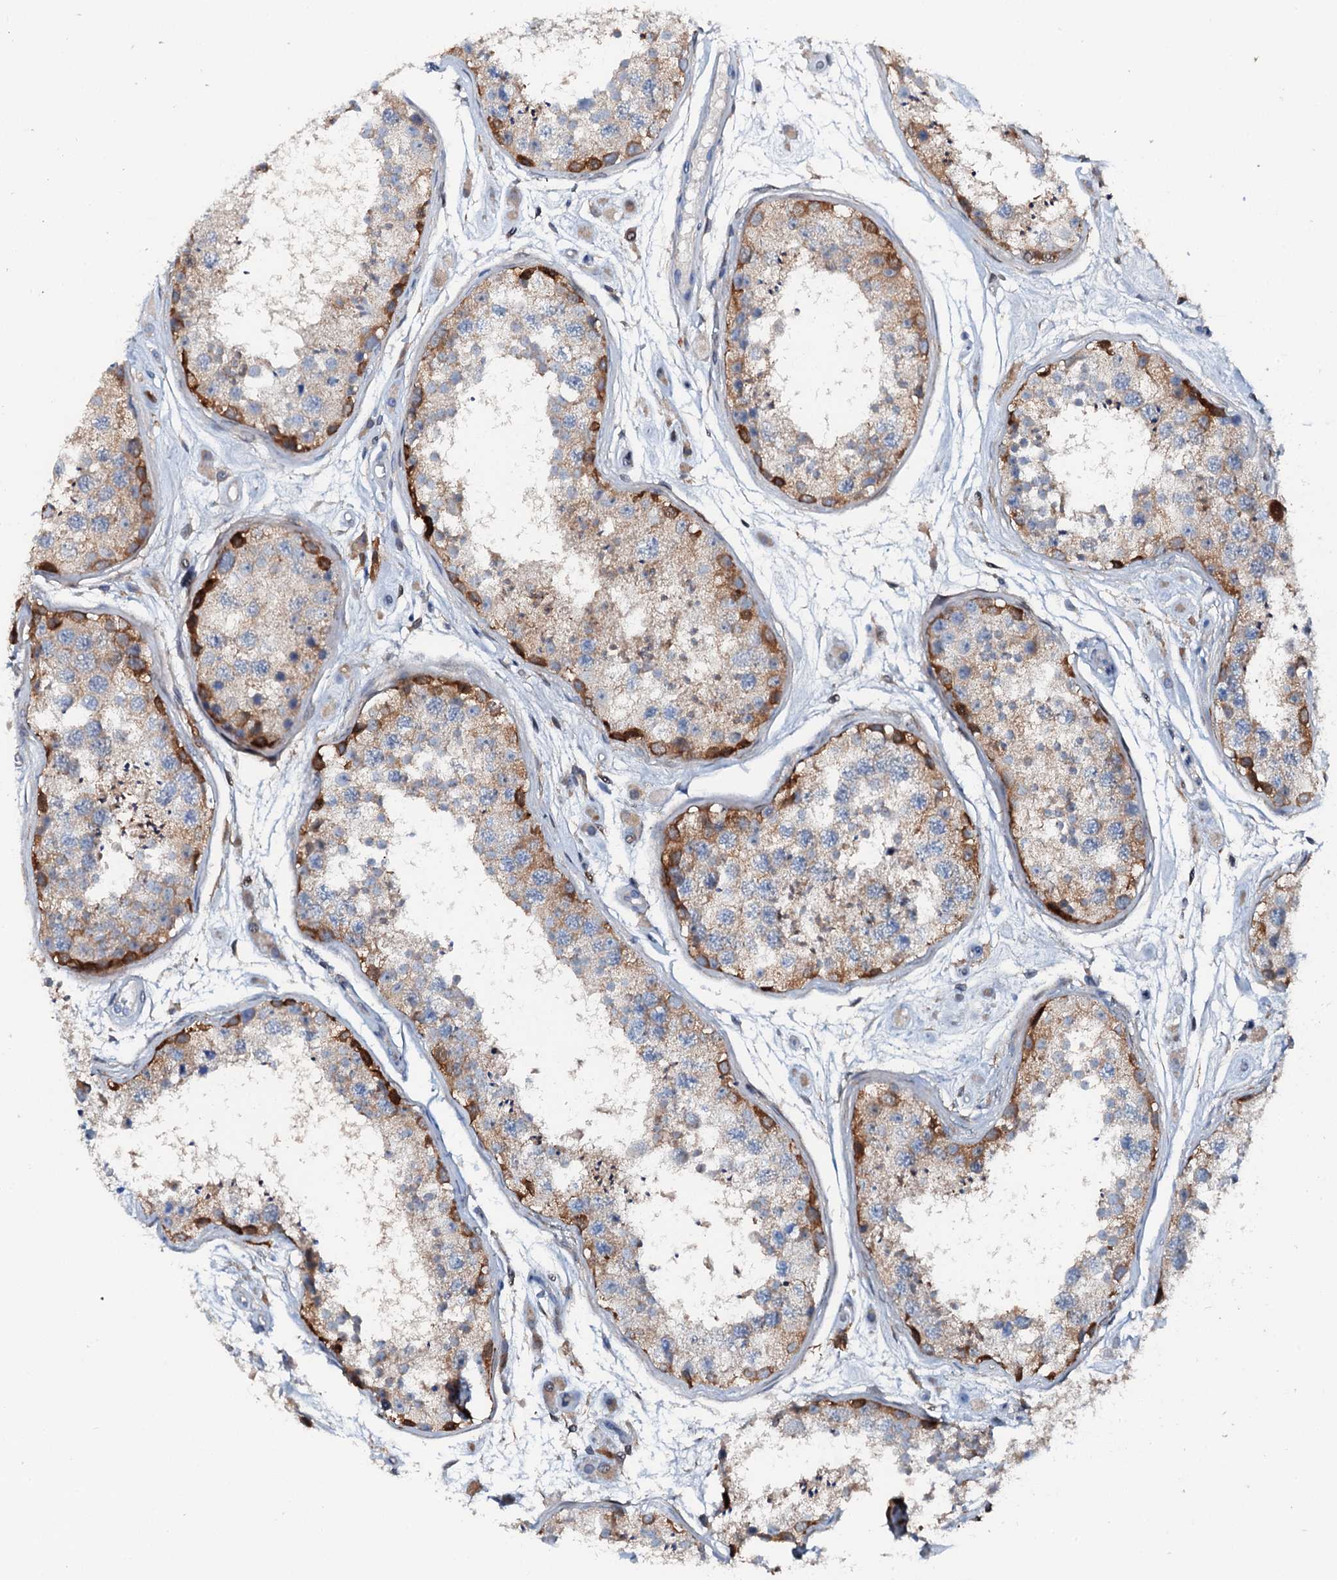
{"staining": {"intensity": "strong", "quantity": "<25%", "location": "cytoplasmic/membranous"}, "tissue": "testis", "cell_type": "Cells in seminiferous ducts", "image_type": "normal", "snomed": [{"axis": "morphology", "description": "Normal tissue, NOS"}, {"axis": "topography", "description": "Testis"}], "caption": "Immunohistochemical staining of unremarkable human testis reveals <25% levels of strong cytoplasmic/membranous protein expression in about <25% of cells in seminiferous ducts.", "gene": "GFOD2", "patient": {"sex": "male", "age": 25}}